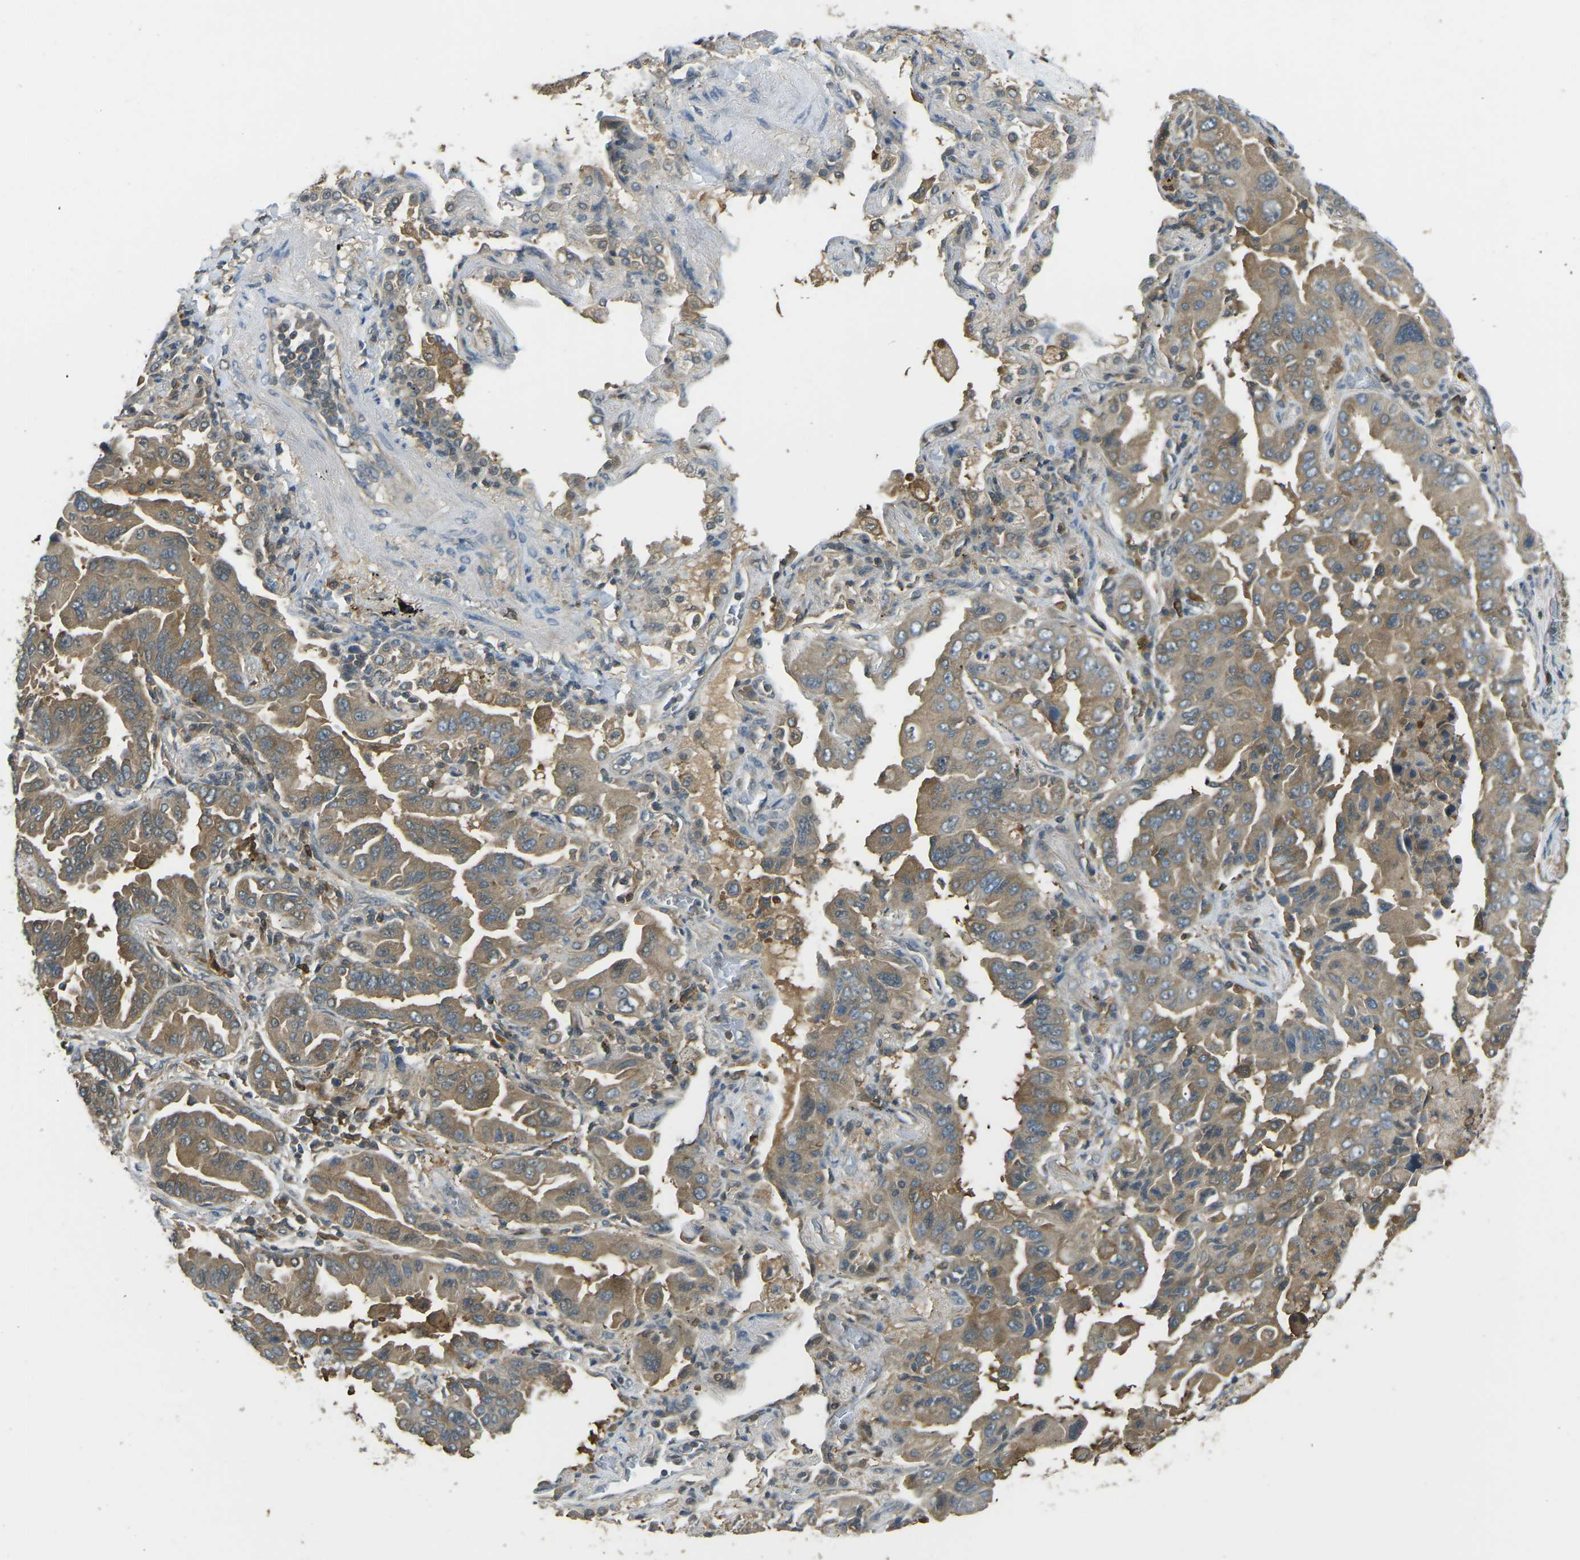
{"staining": {"intensity": "moderate", "quantity": ">75%", "location": "cytoplasmic/membranous"}, "tissue": "lung cancer", "cell_type": "Tumor cells", "image_type": "cancer", "snomed": [{"axis": "morphology", "description": "Adenocarcinoma, NOS"}, {"axis": "topography", "description": "Lung"}], "caption": "Protein expression analysis of adenocarcinoma (lung) displays moderate cytoplasmic/membranous expression in about >75% of tumor cells.", "gene": "PIEZO2", "patient": {"sex": "female", "age": 65}}